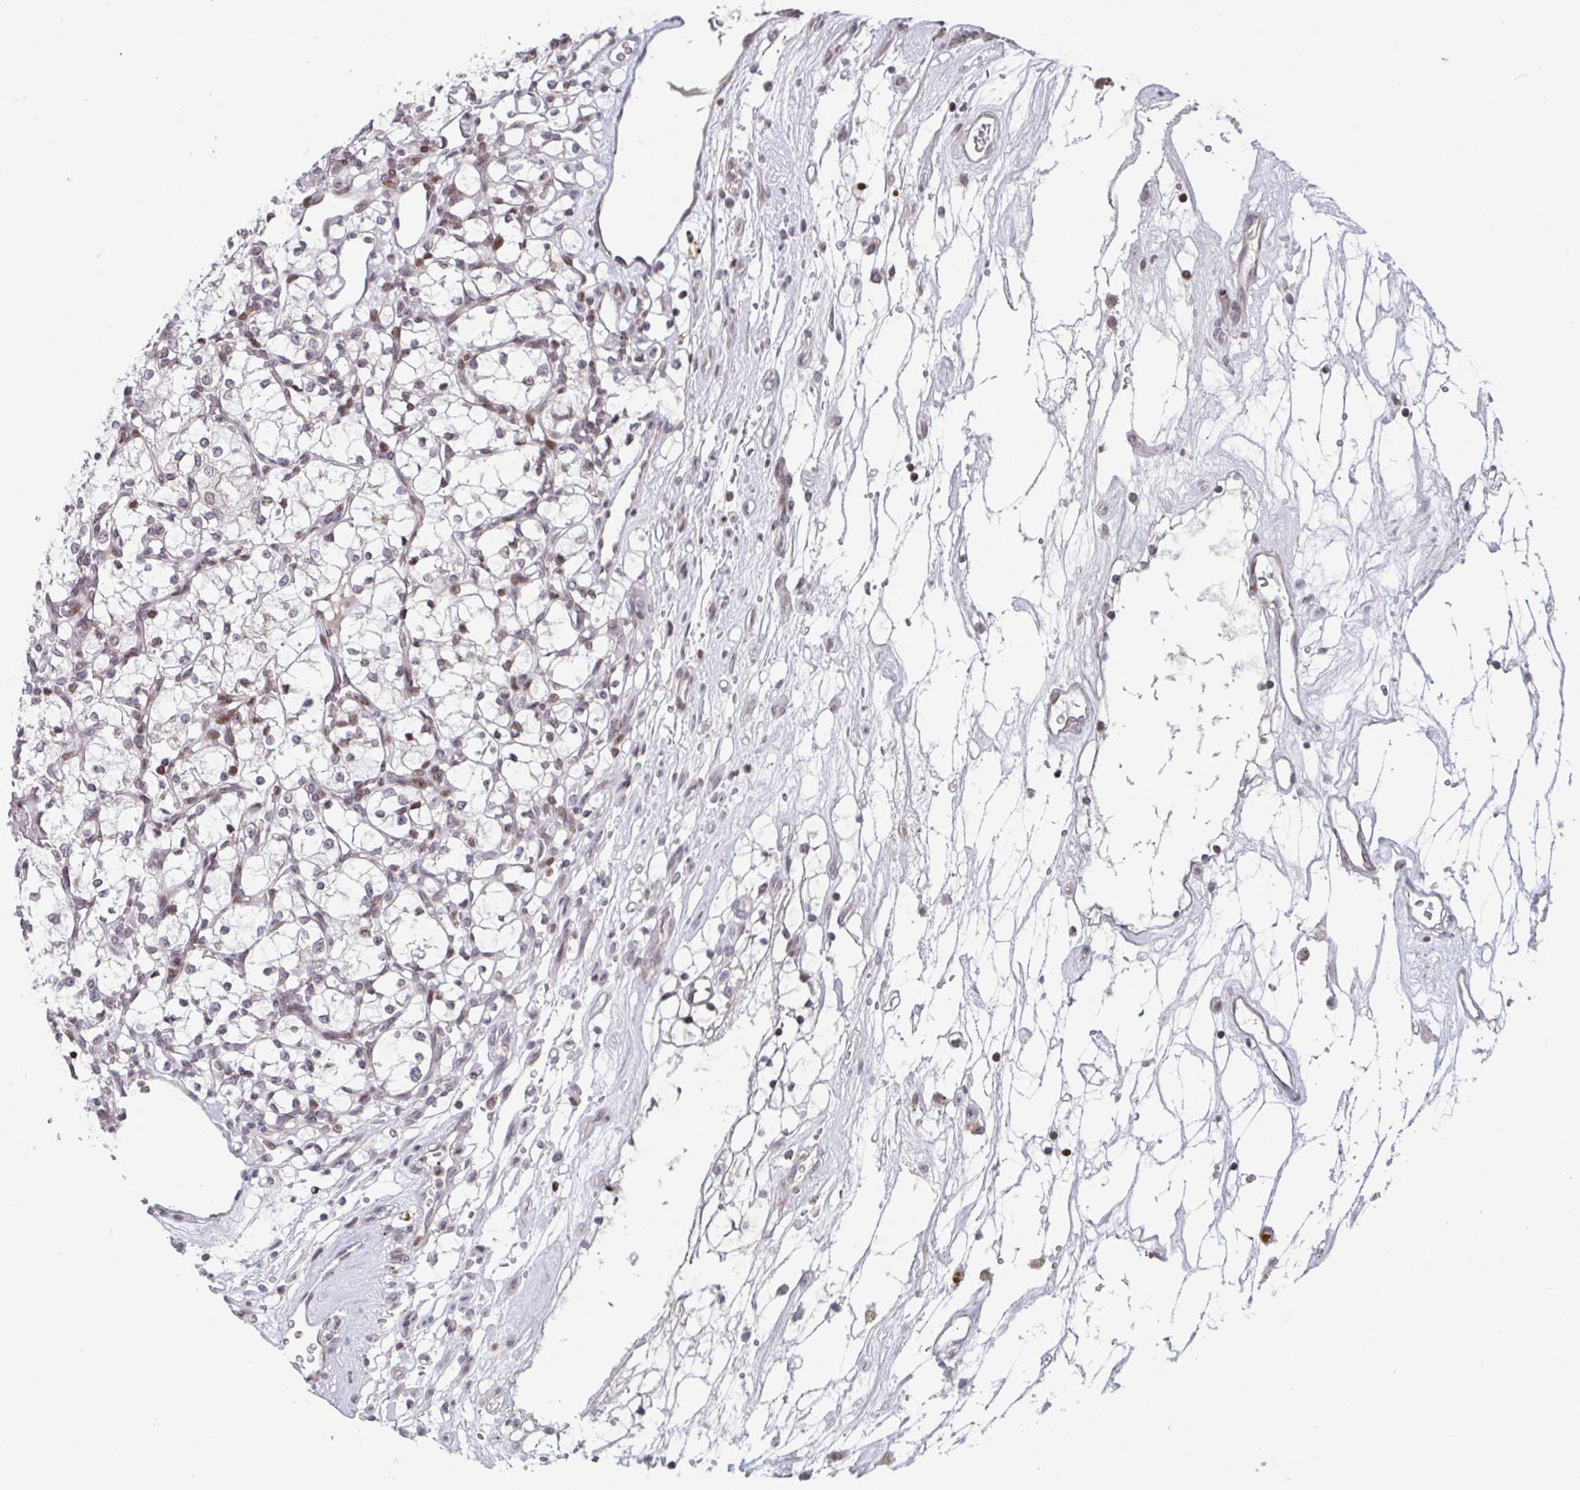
{"staining": {"intensity": "negative", "quantity": "none", "location": "none"}, "tissue": "renal cancer", "cell_type": "Tumor cells", "image_type": "cancer", "snomed": [{"axis": "morphology", "description": "Adenocarcinoma, NOS"}, {"axis": "topography", "description": "Kidney"}], "caption": "Micrograph shows no protein positivity in tumor cells of adenocarcinoma (renal) tissue.", "gene": "PCDHB8", "patient": {"sex": "female", "age": 69}}